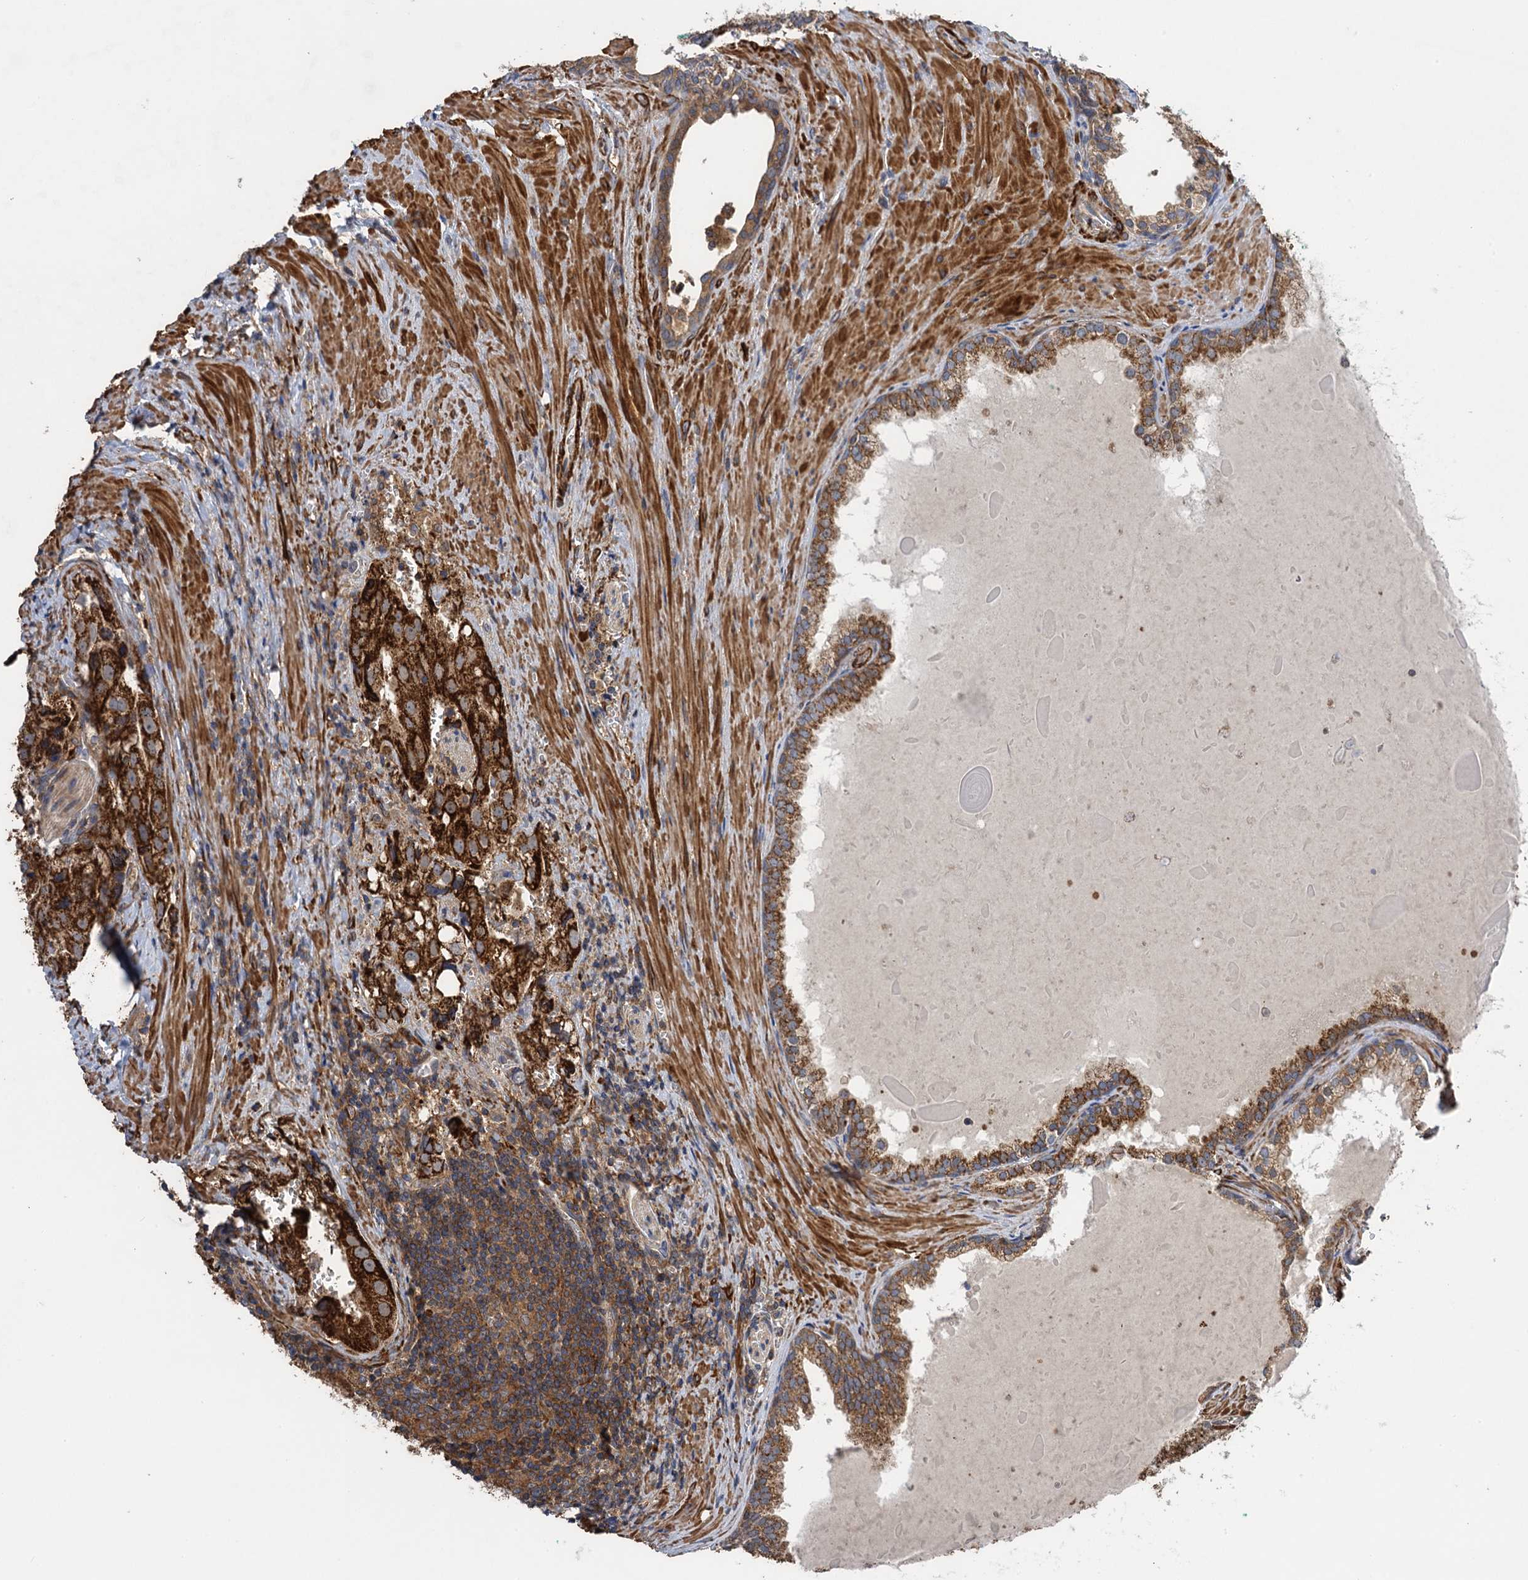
{"staining": {"intensity": "strong", "quantity": ">75%", "location": "cytoplasmic/membranous"}, "tissue": "prostate cancer", "cell_type": "Tumor cells", "image_type": "cancer", "snomed": [{"axis": "morphology", "description": "Adenocarcinoma, High grade"}, {"axis": "topography", "description": "Prostate"}], "caption": "IHC (DAB) staining of human prostate cancer reveals strong cytoplasmic/membranous protein staining in about >75% of tumor cells.", "gene": "WDR88", "patient": {"sex": "male", "age": 68}}